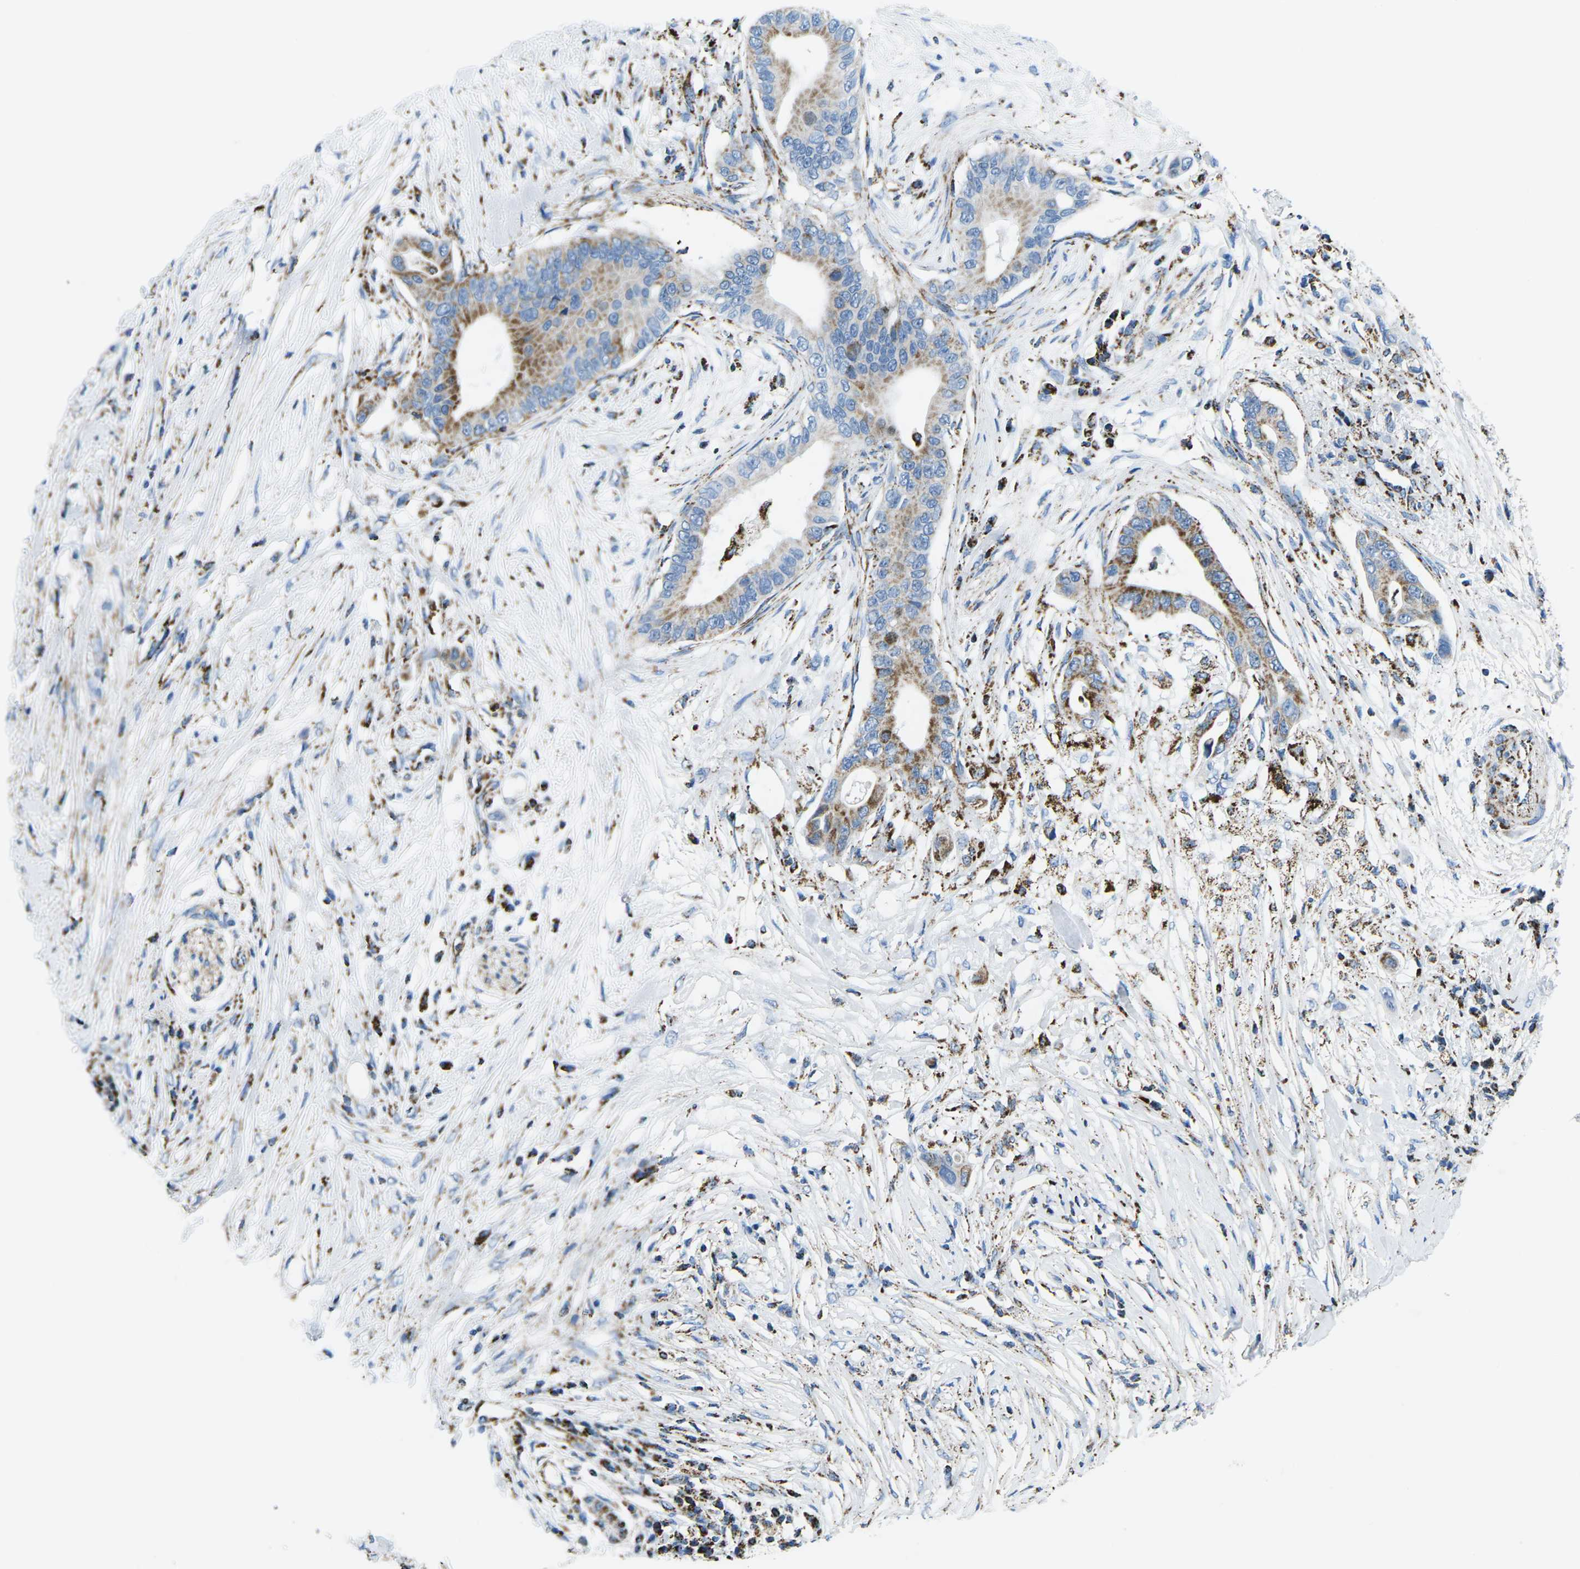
{"staining": {"intensity": "moderate", "quantity": "25%-75%", "location": "cytoplasmic/membranous"}, "tissue": "pancreatic cancer", "cell_type": "Tumor cells", "image_type": "cancer", "snomed": [{"axis": "morphology", "description": "Adenocarcinoma, NOS"}, {"axis": "topography", "description": "Pancreas"}], "caption": "Pancreatic cancer (adenocarcinoma) tissue displays moderate cytoplasmic/membranous staining in about 25%-75% of tumor cells", "gene": "COX6C", "patient": {"sex": "male", "age": 77}}